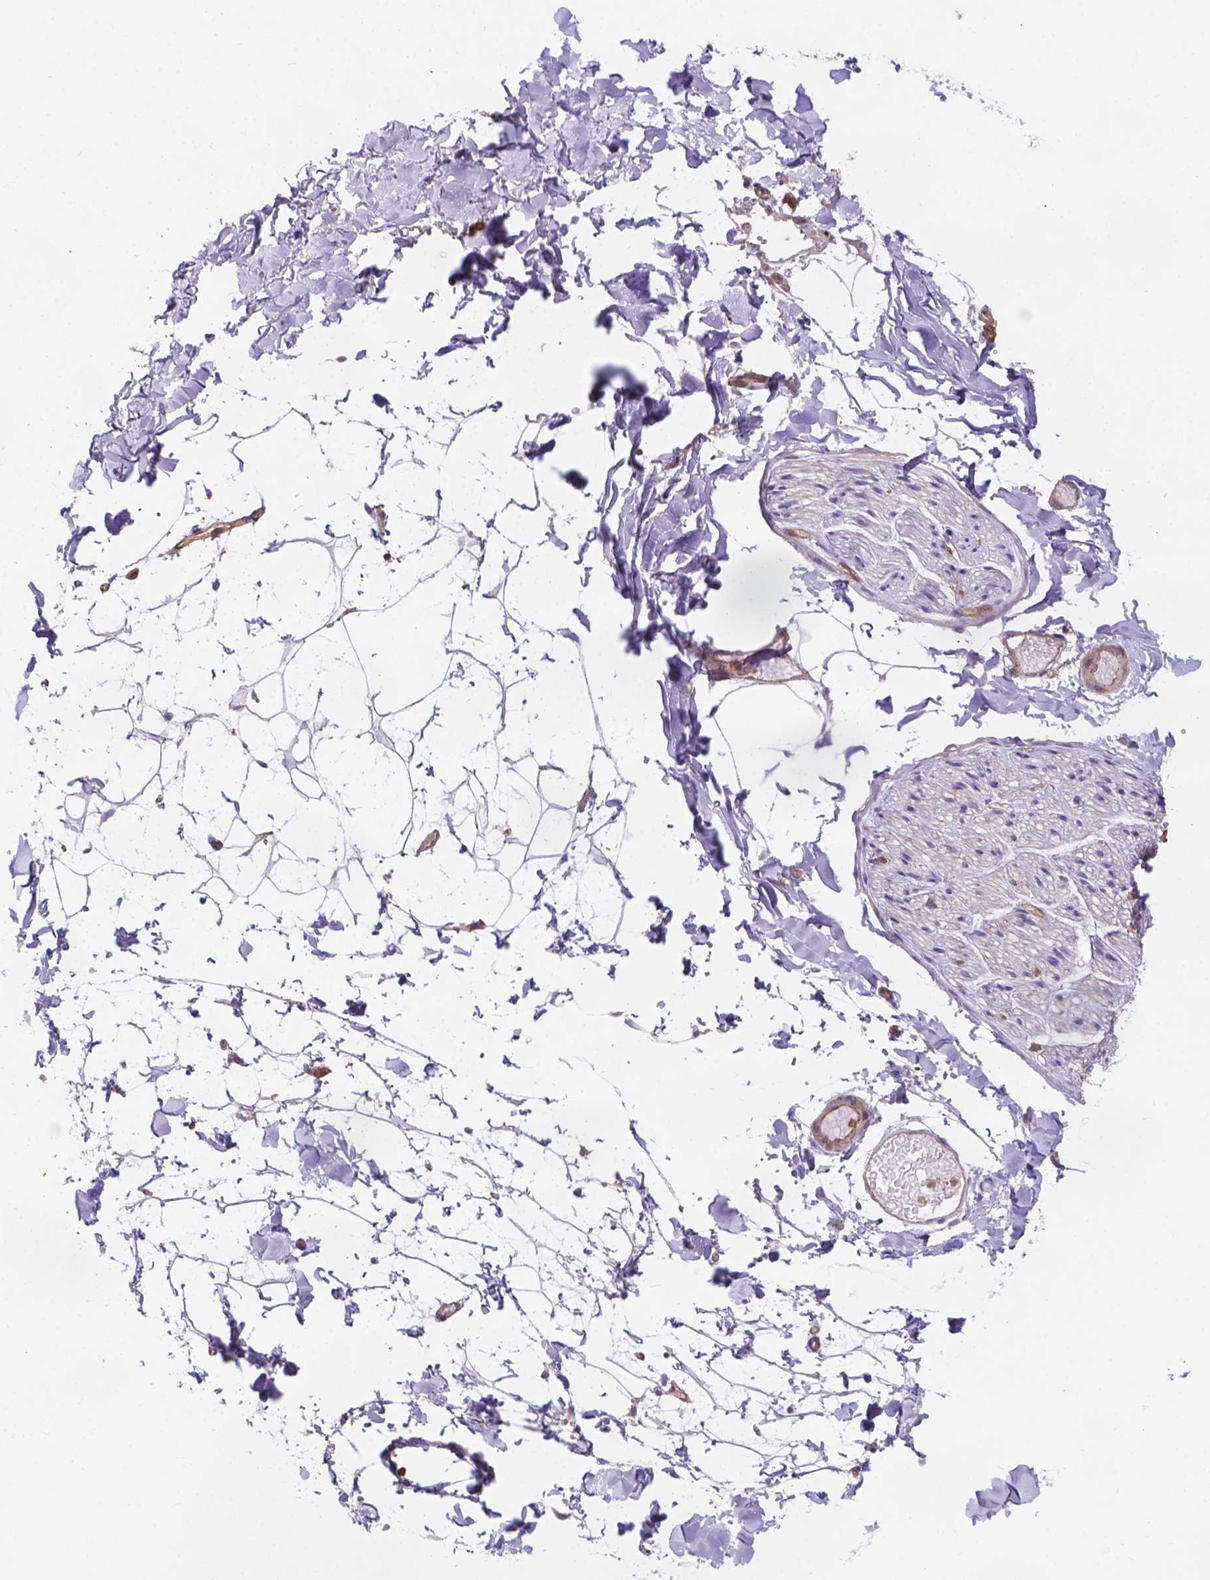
{"staining": {"intensity": "negative", "quantity": "none", "location": "none"}, "tissue": "adipose tissue", "cell_type": "Adipocytes", "image_type": "normal", "snomed": [{"axis": "morphology", "description": "Normal tissue, NOS"}, {"axis": "topography", "description": "Gallbladder"}, {"axis": "topography", "description": "Peripheral nerve tissue"}], "caption": "Immunohistochemistry (IHC) micrograph of normal adipose tissue stained for a protein (brown), which exhibits no expression in adipocytes.", "gene": "DMWD", "patient": {"sex": "female", "age": 45}}